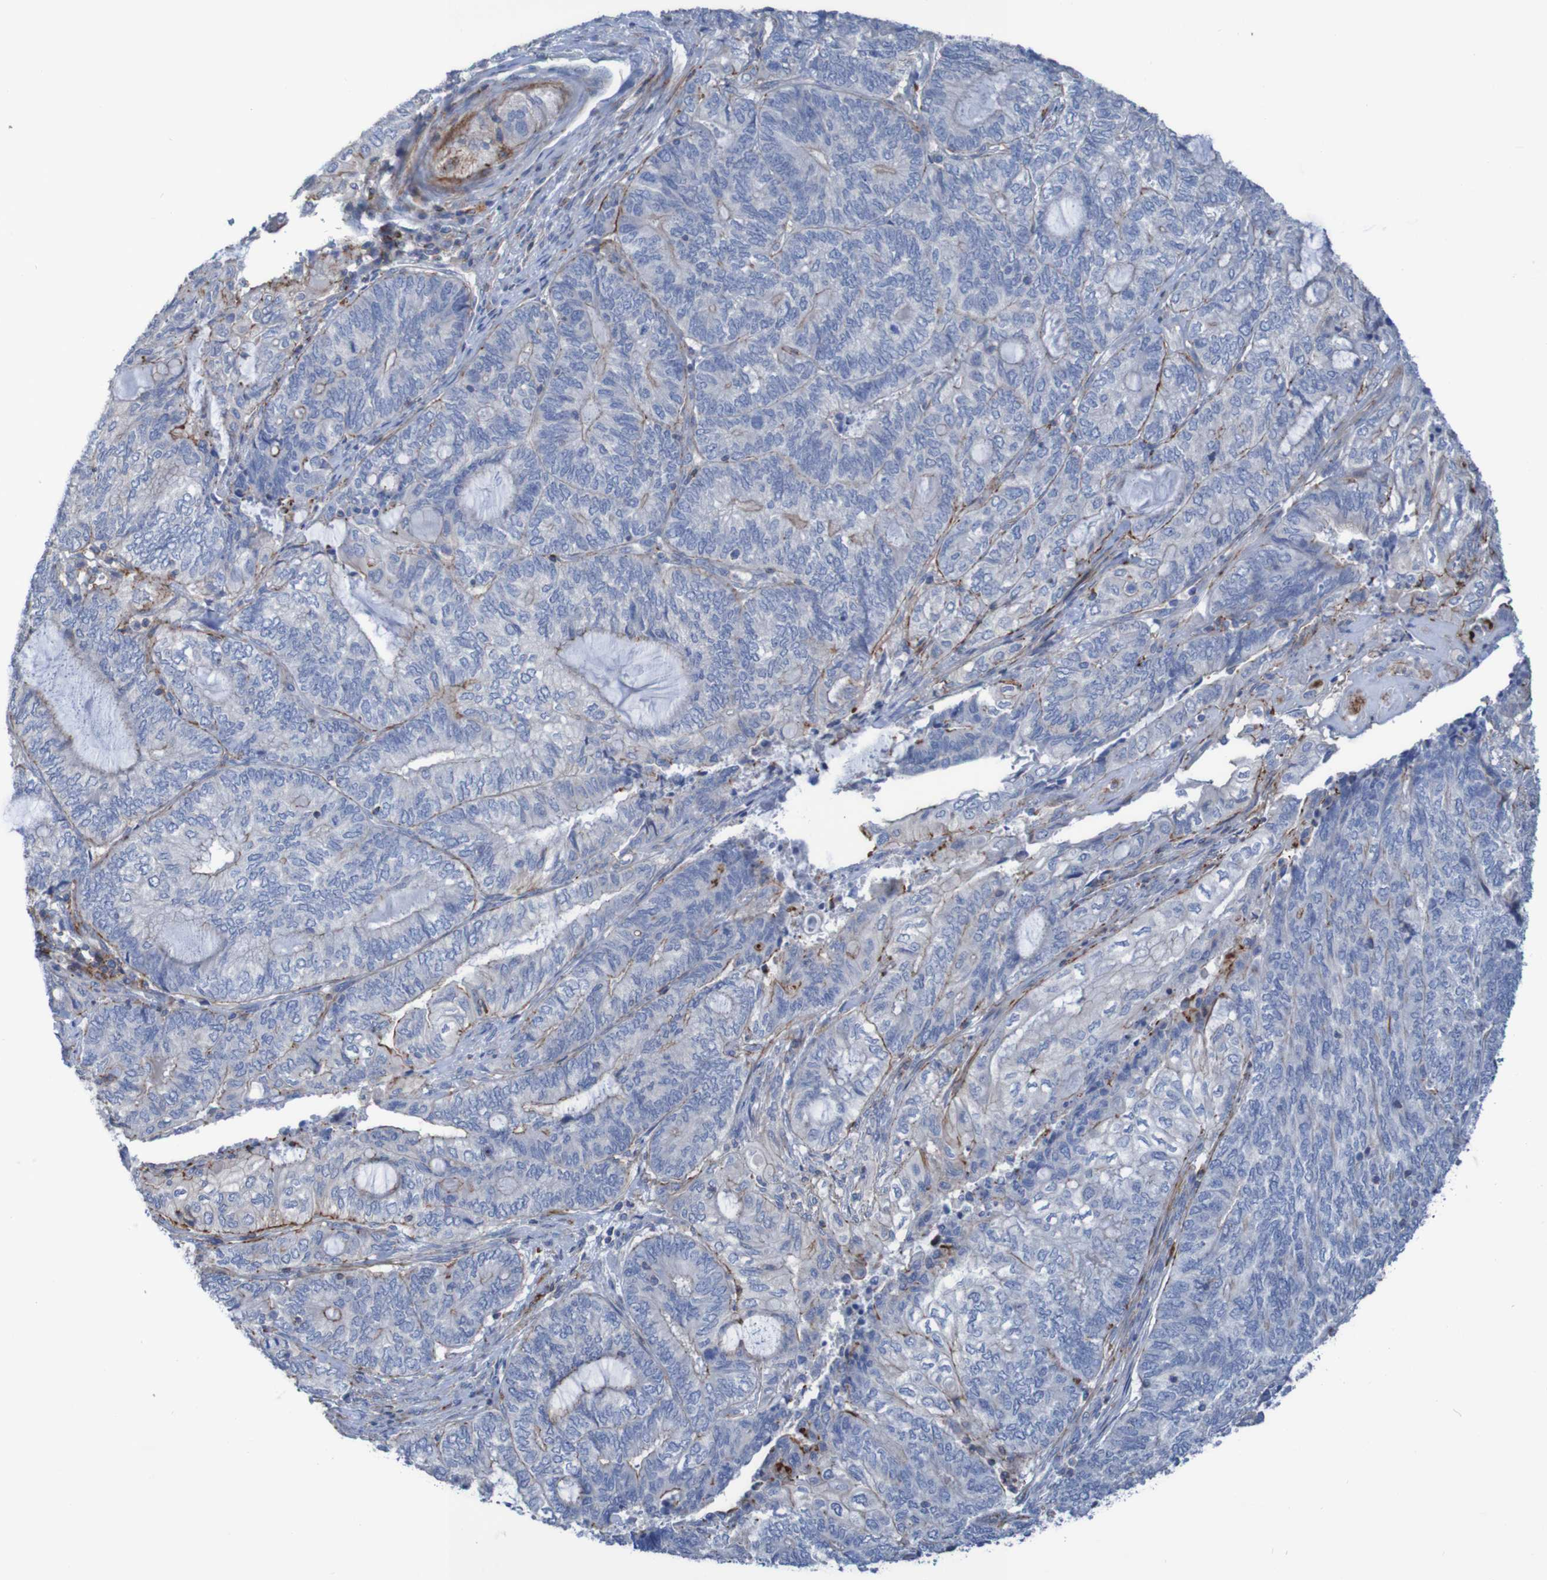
{"staining": {"intensity": "strong", "quantity": "<25%", "location": "cytoplasmic/membranous"}, "tissue": "endometrial cancer", "cell_type": "Tumor cells", "image_type": "cancer", "snomed": [{"axis": "morphology", "description": "Adenocarcinoma, NOS"}, {"axis": "topography", "description": "Uterus"}, {"axis": "topography", "description": "Endometrium"}], "caption": "This is a histology image of IHC staining of endometrial adenocarcinoma, which shows strong expression in the cytoplasmic/membranous of tumor cells.", "gene": "RNF182", "patient": {"sex": "female", "age": 70}}